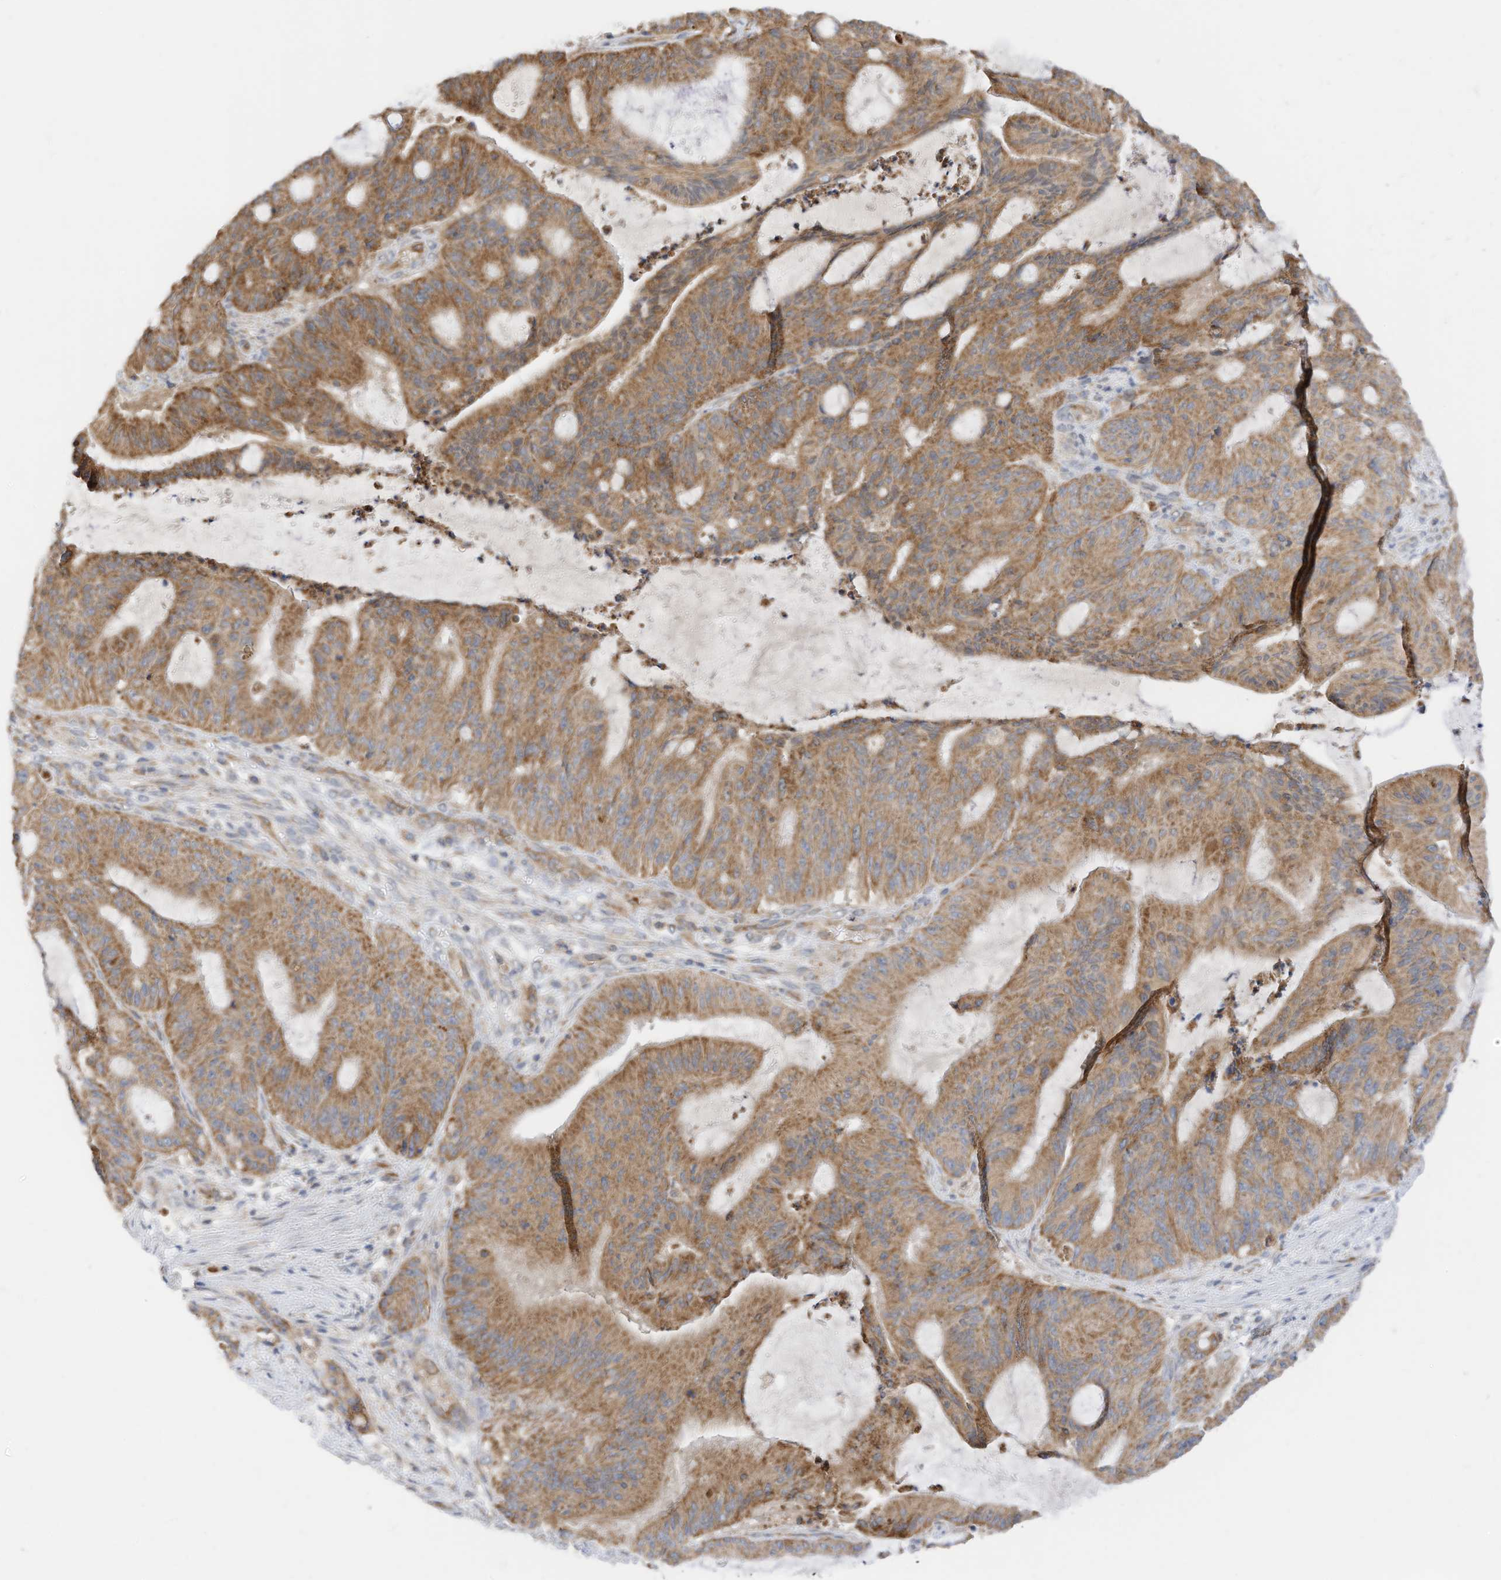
{"staining": {"intensity": "moderate", "quantity": ">75%", "location": "cytoplasmic/membranous"}, "tissue": "liver cancer", "cell_type": "Tumor cells", "image_type": "cancer", "snomed": [{"axis": "morphology", "description": "Normal tissue, NOS"}, {"axis": "morphology", "description": "Cholangiocarcinoma"}, {"axis": "topography", "description": "Liver"}, {"axis": "topography", "description": "Peripheral nerve tissue"}], "caption": "An image showing moderate cytoplasmic/membranous staining in approximately >75% of tumor cells in liver cancer, as visualized by brown immunohistochemical staining.", "gene": "METTL6", "patient": {"sex": "female", "age": 73}}